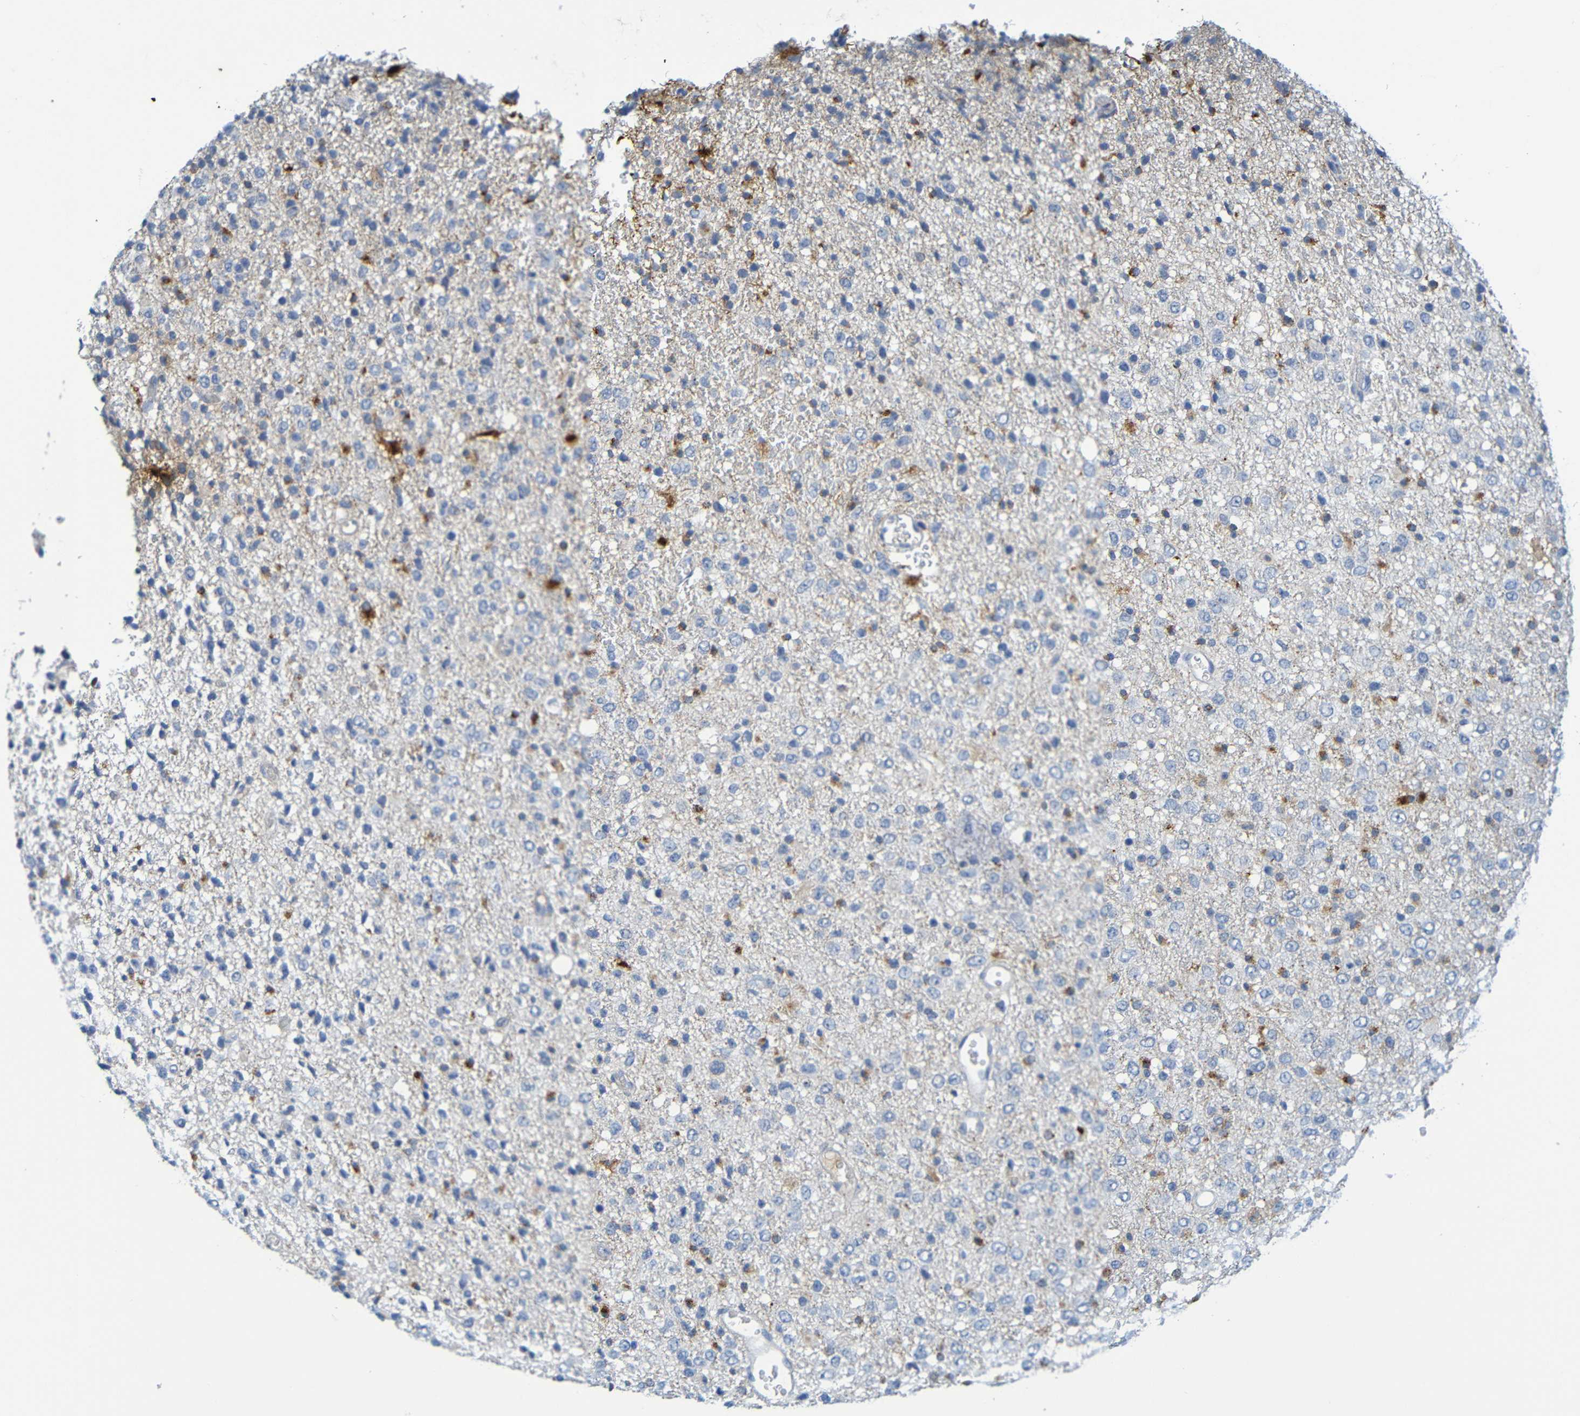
{"staining": {"intensity": "moderate", "quantity": "<25%", "location": "cytoplasmic/membranous"}, "tissue": "glioma", "cell_type": "Tumor cells", "image_type": "cancer", "snomed": [{"axis": "morphology", "description": "Glioma, malignant, High grade"}, {"axis": "topography", "description": "pancreas cauda"}], "caption": "Immunohistochemical staining of human glioma displays low levels of moderate cytoplasmic/membranous protein staining in approximately <25% of tumor cells.", "gene": "IL10", "patient": {"sex": "male", "age": 60}}